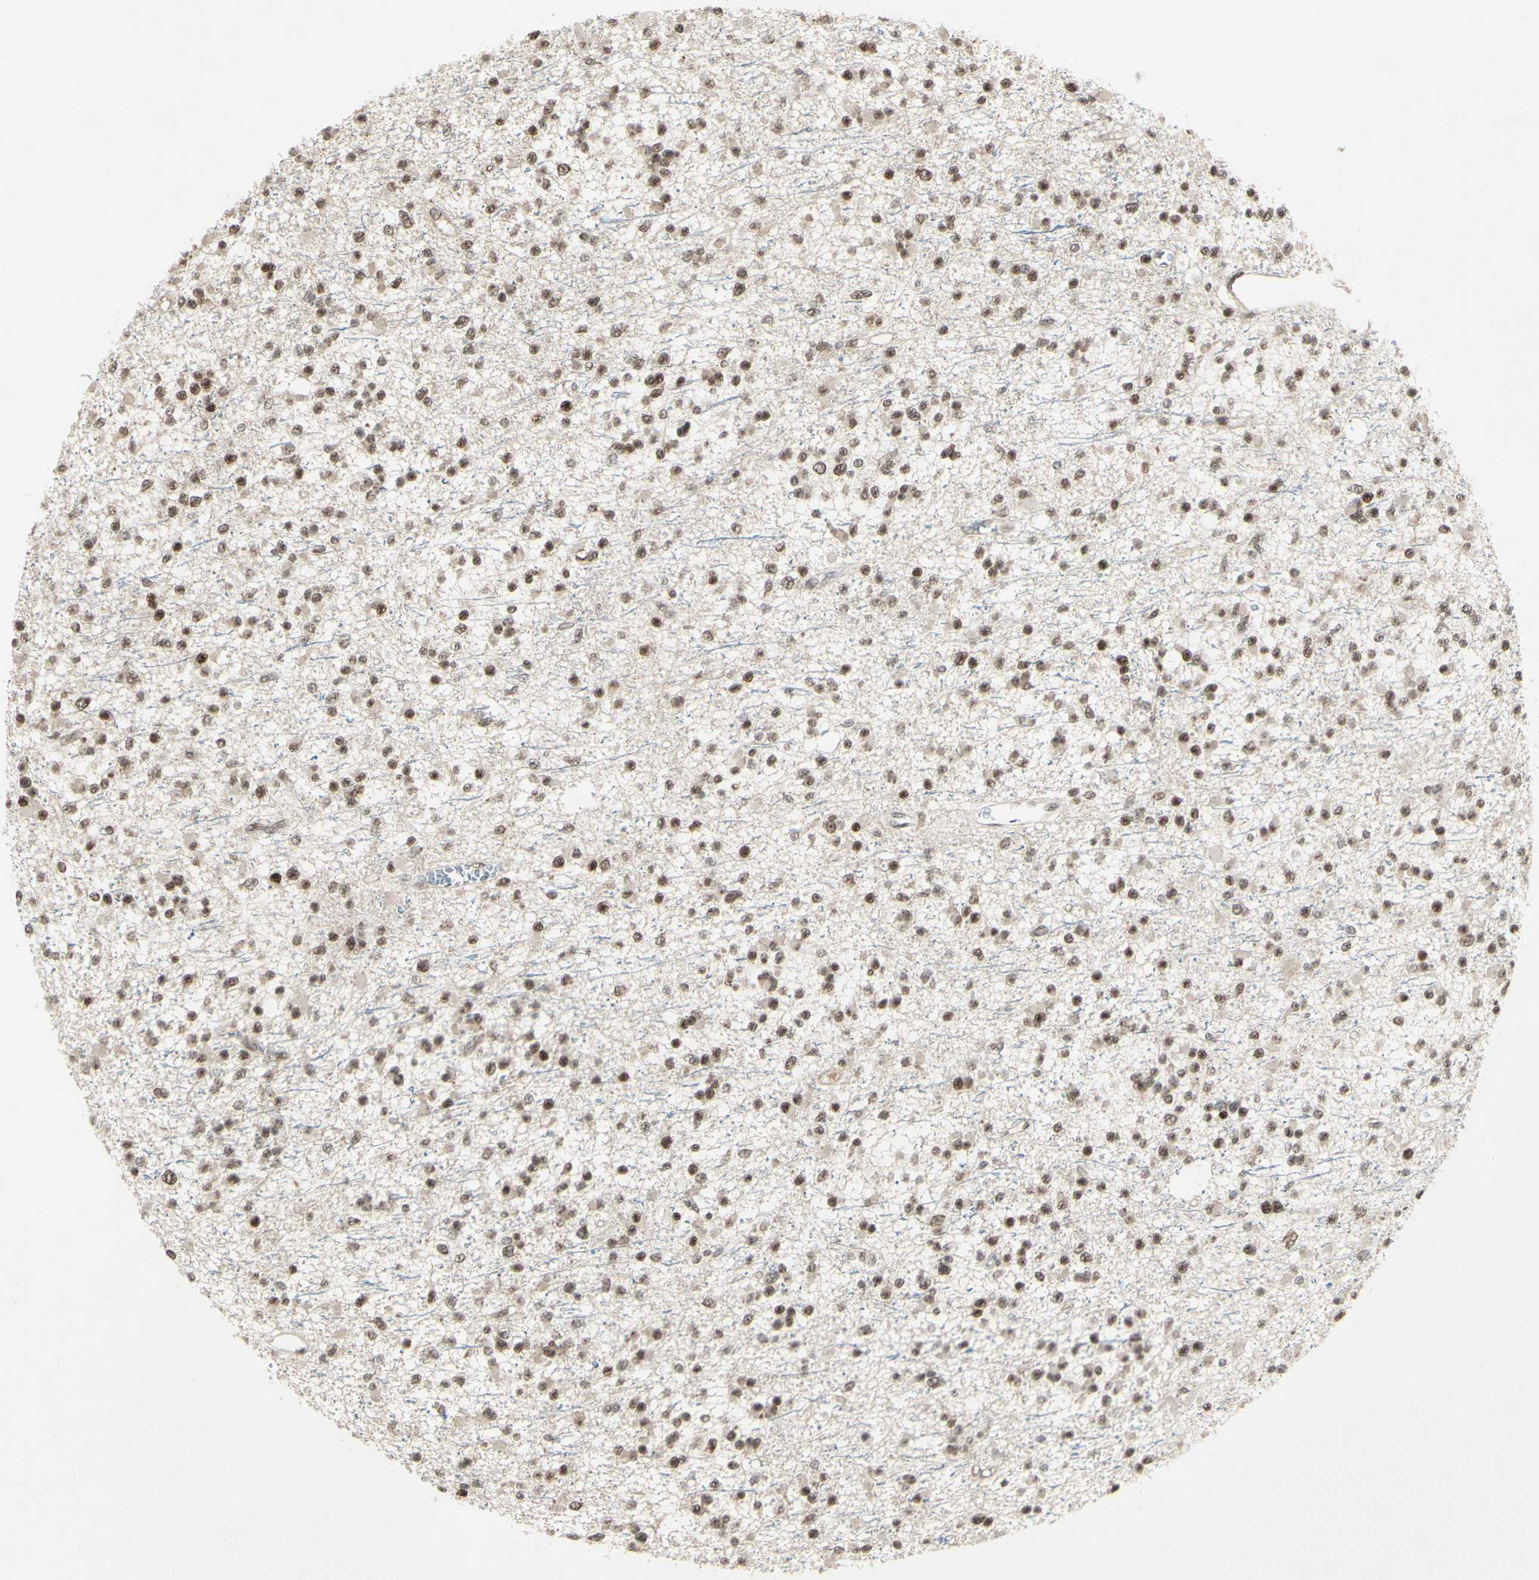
{"staining": {"intensity": "moderate", "quantity": ">75%", "location": "nuclear"}, "tissue": "glioma", "cell_type": "Tumor cells", "image_type": "cancer", "snomed": [{"axis": "morphology", "description": "Glioma, malignant, Low grade"}, {"axis": "topography", "description": "Brain"}], "caption": "High-power microscopy captured an IHC histopathology image of low-grade glioma (malignant), revealing moderate nuclear positivity in about >75% of tumor cells.", "gene": "CCNT1", "patient": {"sex": "female", "age": 22}}